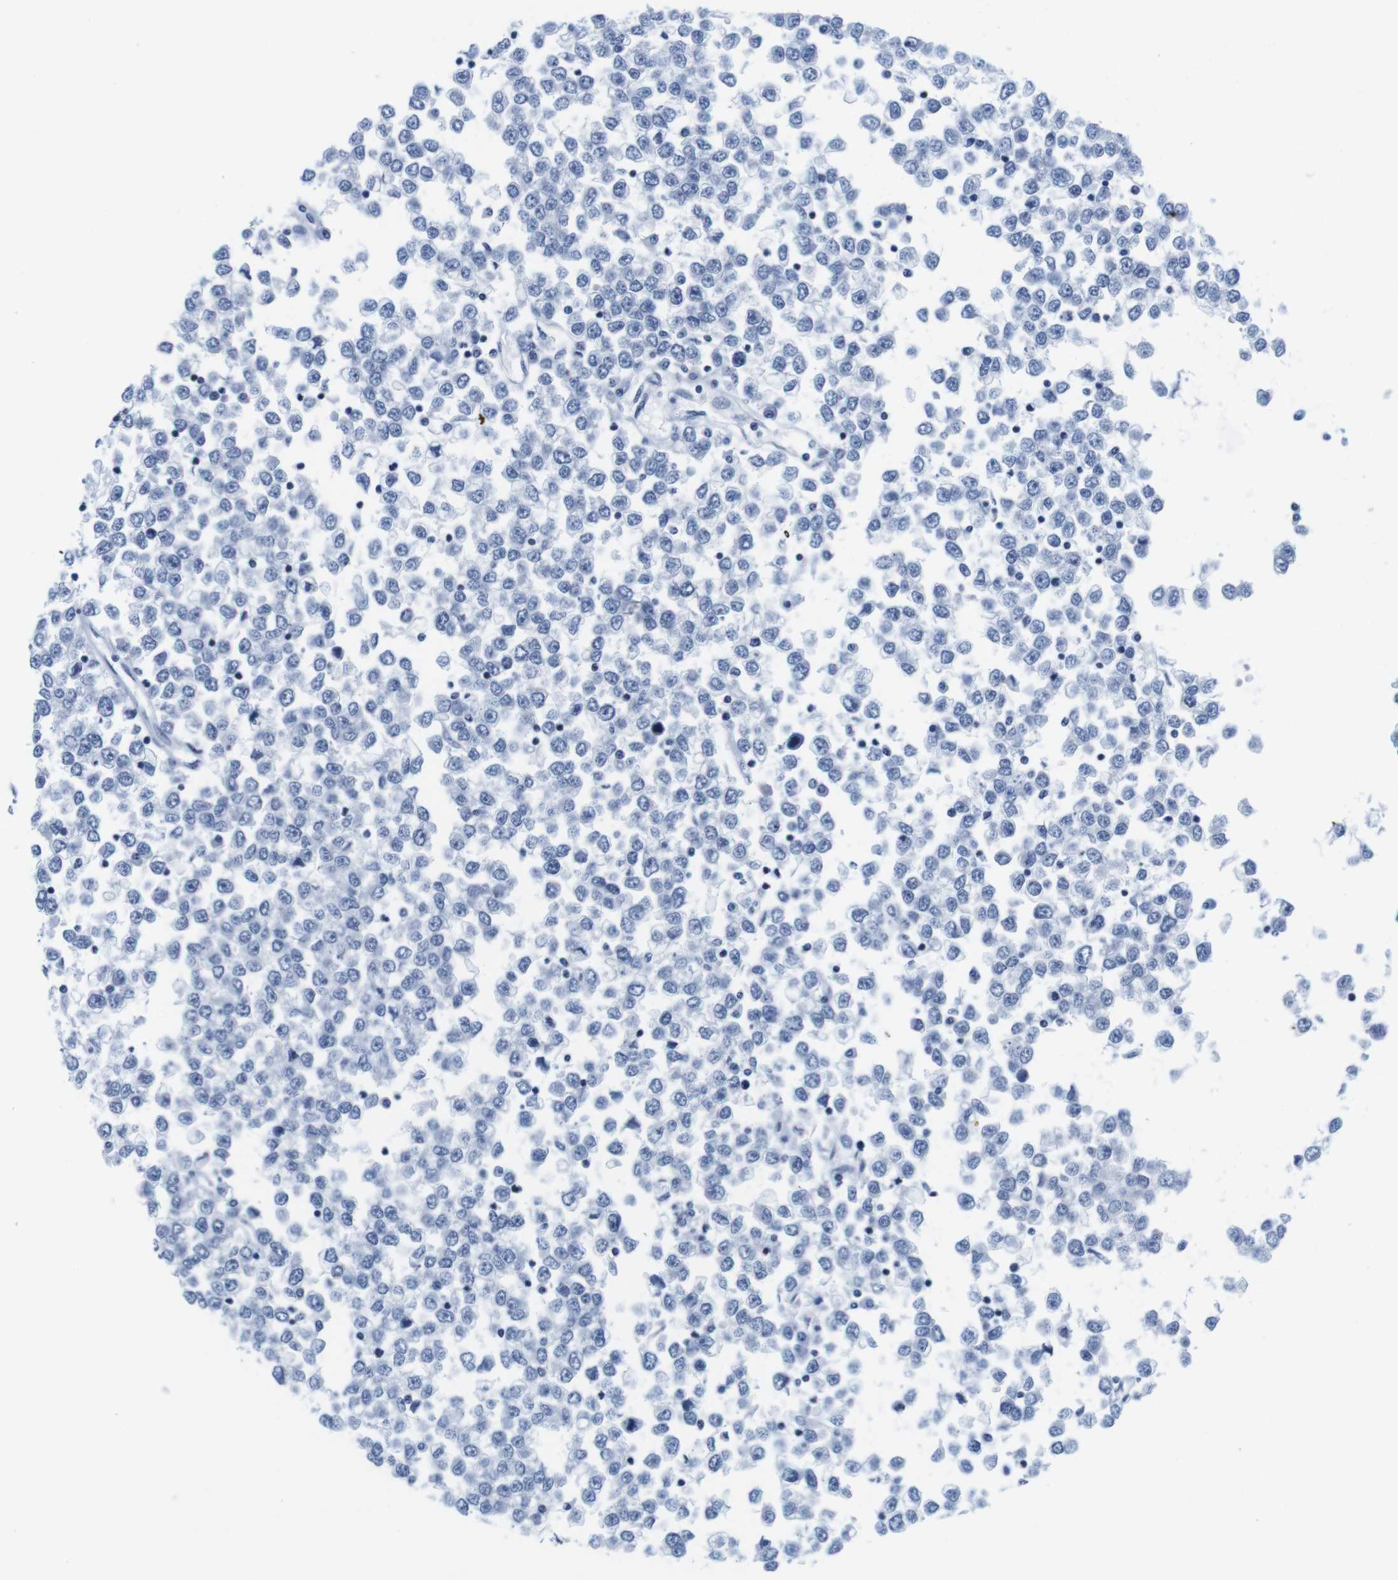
{"staining": {"intensity": "negative", "quantity": "none", "location": "none"}, "tissue": "testis cancer", "cell_type": "Tumor cells", "image_type": "cancer", "snomed": [{"axis": "morphology", "description": "Seminoma, NOS"}, {"axis": "topography", "description": "Testis"}], "caption": "Immunohistochemistry photomicrograph of testis cancer (seminoma) stained for a protein (brown), which shows no expression in tumor cells.", "gene": "IFI16", "patient": {"sex": "male", "age": 65}}